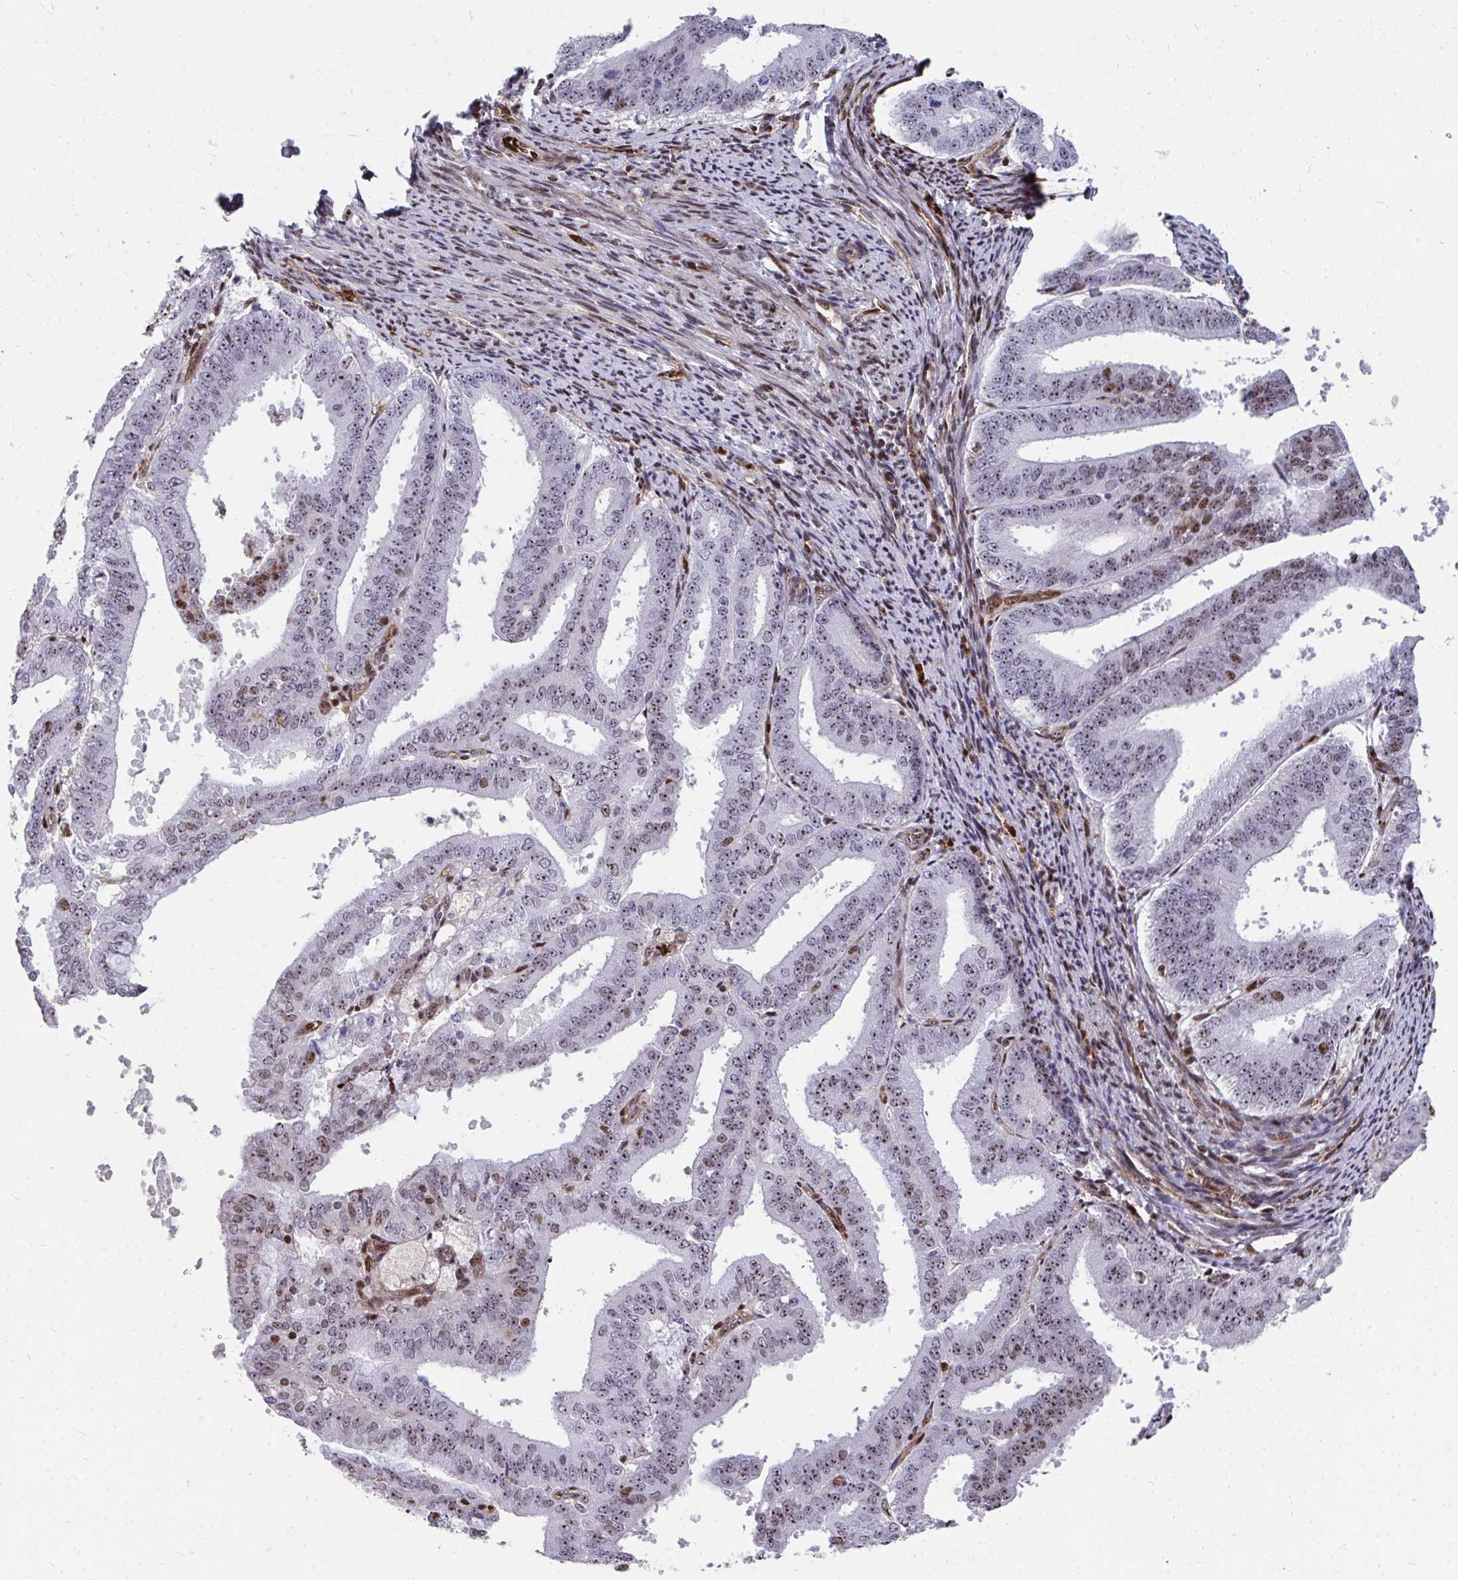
{"staining": {"intensity": "moderate", "quantity": "25%-75%", "location": "nuclear"}, "tissue": "endometrial cancer", "cell_type": "Tumor cells", "image_type": "cancer", "snomed": [{"axis": "morphology", "description": "Adenocarcinoma, NOS"}, {"axis": "topography", "description": "Endometrium"}], "caption": "Moderate nuclear protein expression is seen in approximately 25%-75% of tumor cells in endometrial adenocarcinoma.", "gene": "FOXN3", "patient": {"sex": "female", "age": 63}}